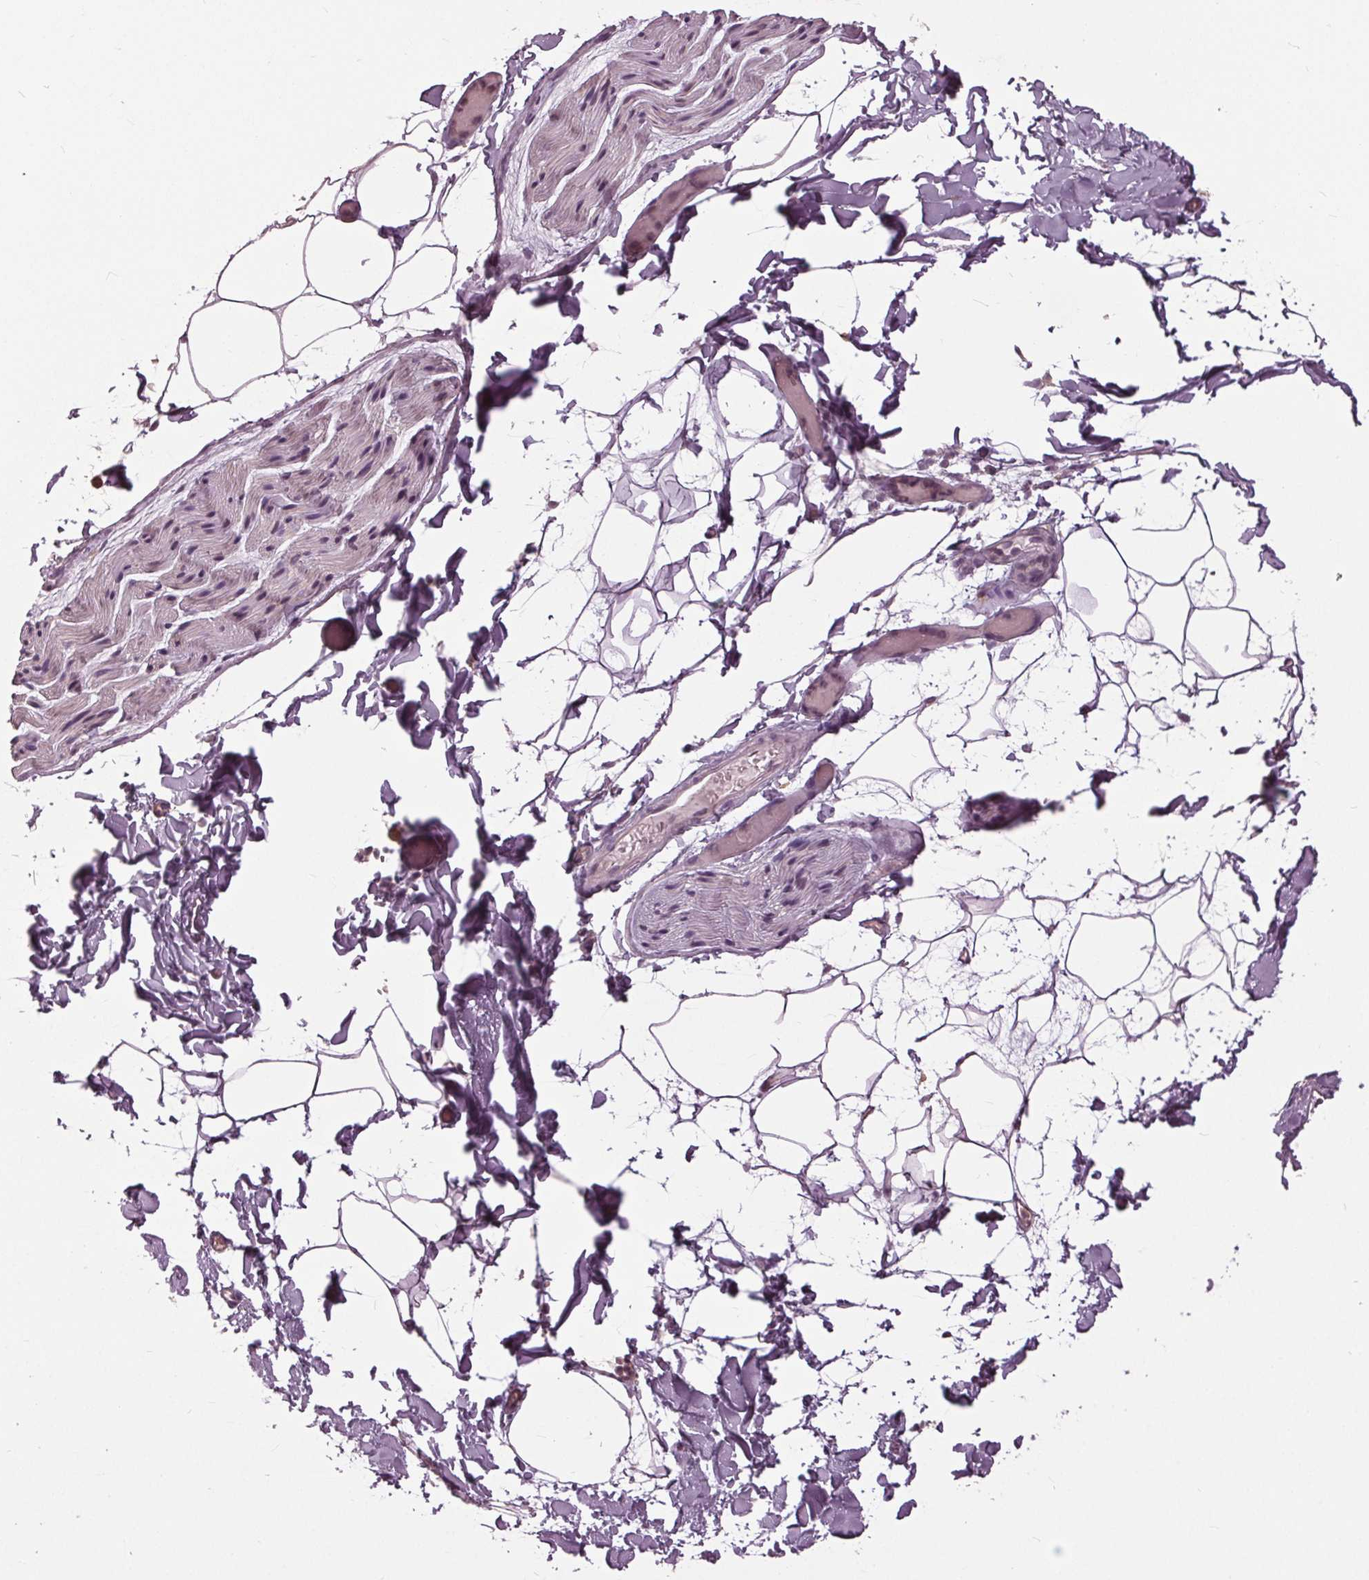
{"staining": {"intensity": "negative", "quantity": "none", "location": "none"}, "tissue": "adipose tissue", "cell_type": "Adipocytes", "image_type": "normal", "snomed": [{"axis": "morphology", "description": "Normal tissue, NOS"}, {"axis": "topography", "description": "Gallbladder"}, {"axis": "topography", "description": "Peripheral nerve tissue"}], "caption": "An immunohistochemistry (IHC) micrograph of benign adipose tissue is shown. There is no staining in adipocytes of adipose tissue.", "gene": "SIGLEC6", "patient": {"sex": "female", "age": 45}}